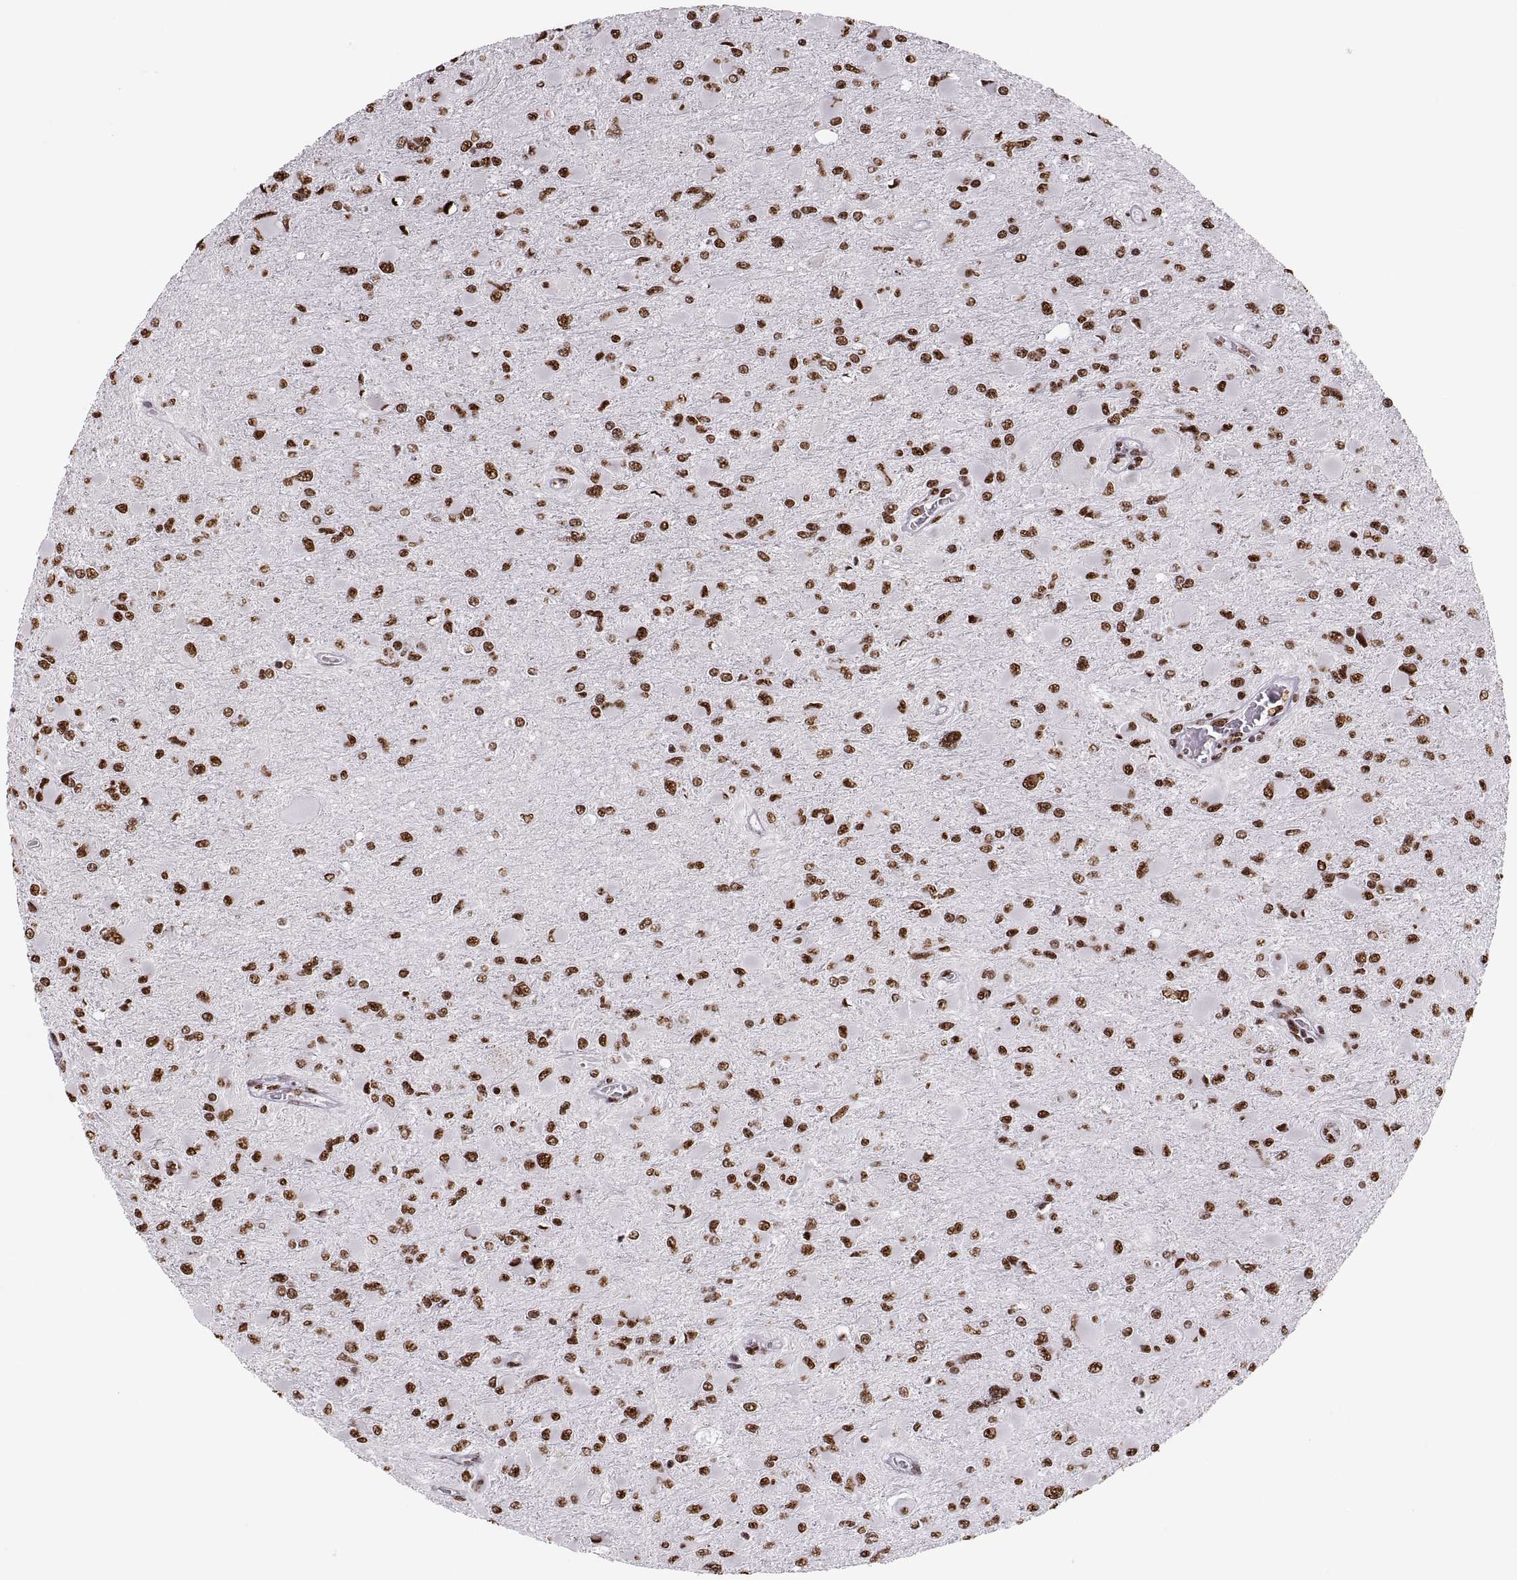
{"staining": {"intensity": "strong", "quantity": ">75%", "location": "nuclear"}, "tissue": "glioma", "cell_type": "Tumor cells", "image_type": "cancer", "snomed": [{"axis": "morphology", "description": "Glioma, malignant, High grade"}, {"axis": "topography", "description": "Cerebral cortex"}], "caption": "Brown immunohistochemical staining in human glioma demonstrates strong nuclear expression in about >75% of tumor cells. (Brightfield microscopy of DAB IHC at high magnification).", "gene": "SNAI1", "patient": {"sex": "female", "age": 36}}